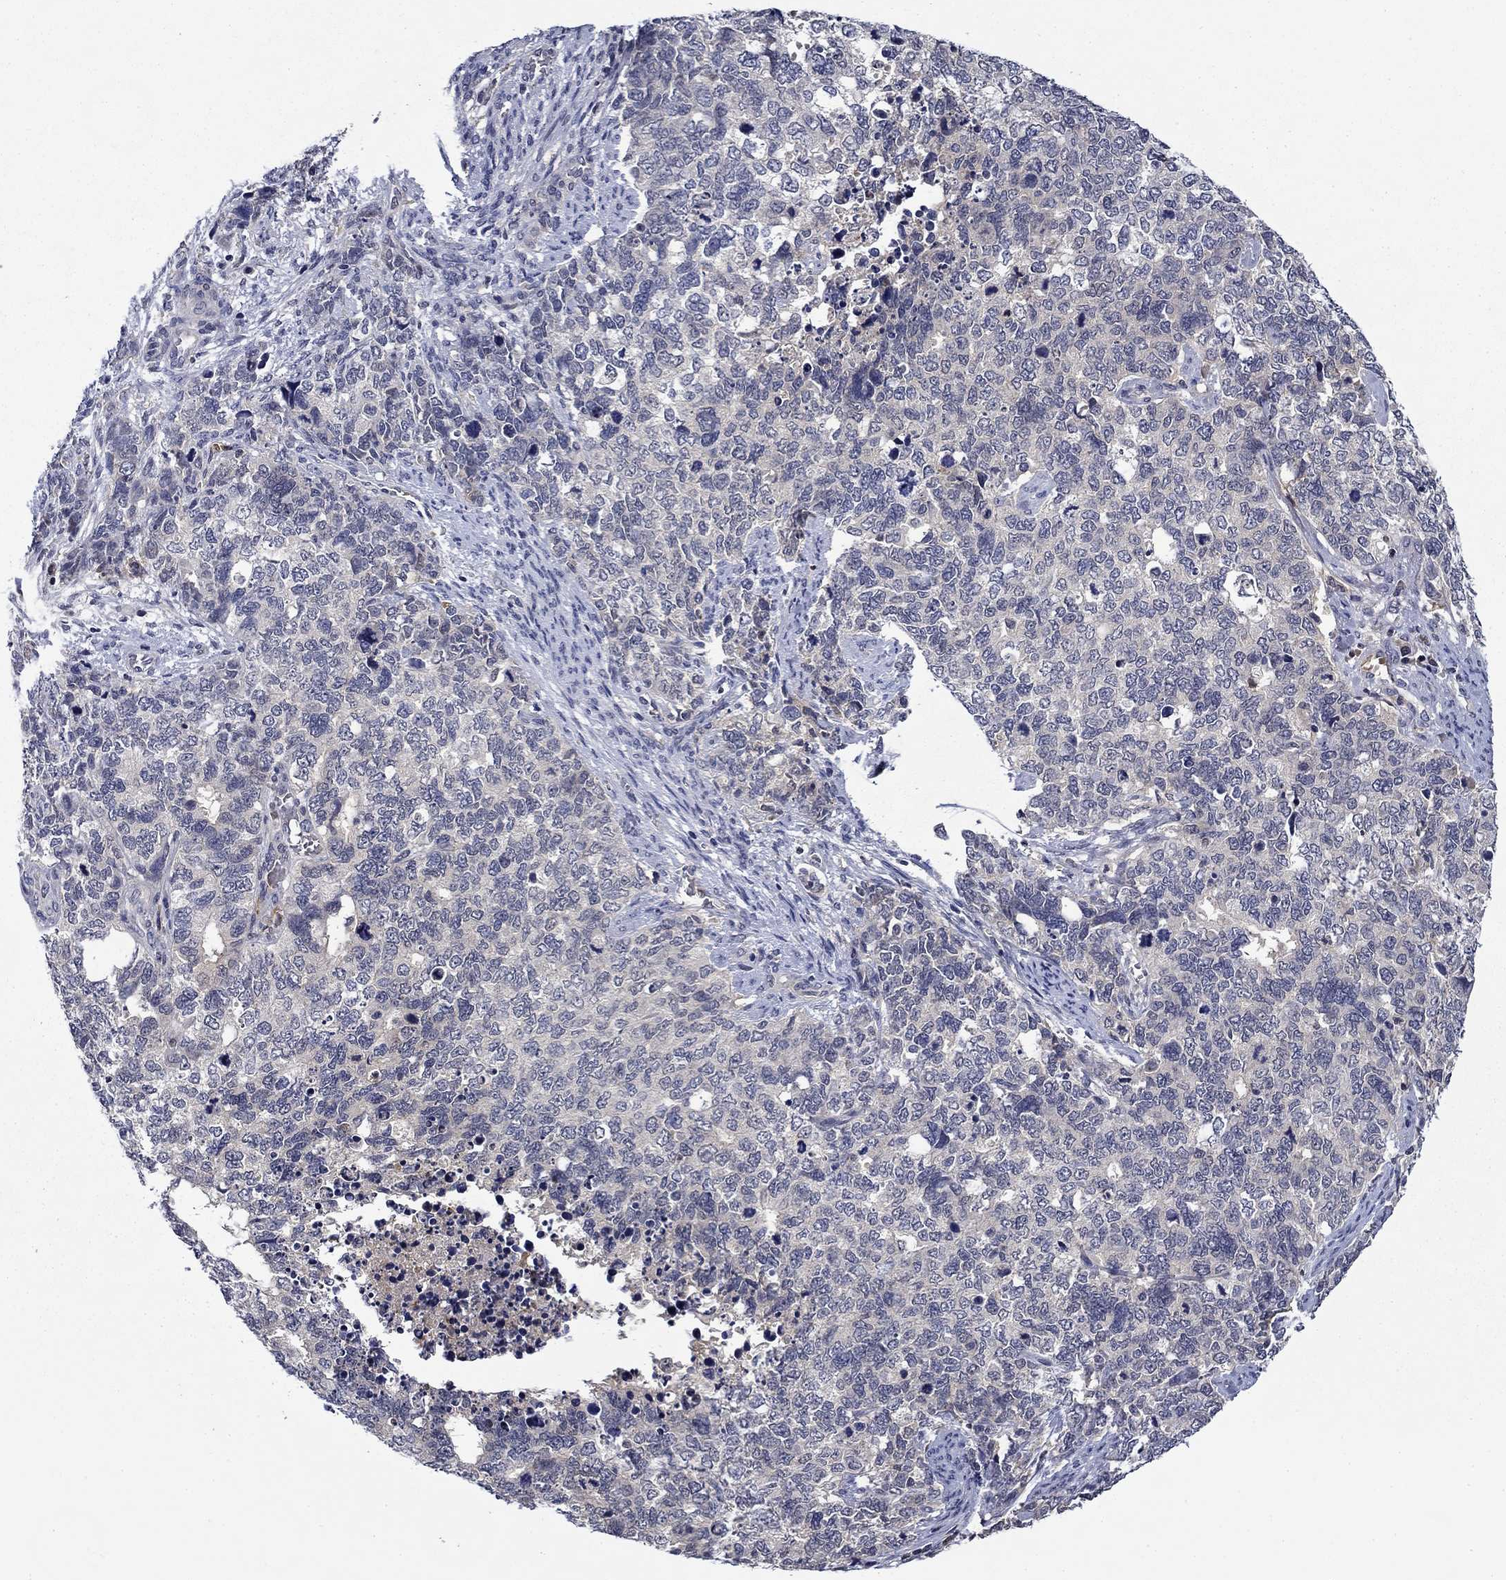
{"staining": {"intensity": "negative", "quantity": "none", "location": "none"}, "tissue": "cervical cancer", "cell_type": "Tumor cells", "image_type": "cancer", "snomed": [{"axis": "morphology", "description": "Squamous cell carcinoma, NOS"}, {"axis": "topography", "description": "Cervix"}], "caption": "Immunohistochemistry of human squamous cell carcinoma (cervical) displays no positivity in tumor cells.", "gene": "DDTL", "patient": {"sex": "female", "age": 63}}